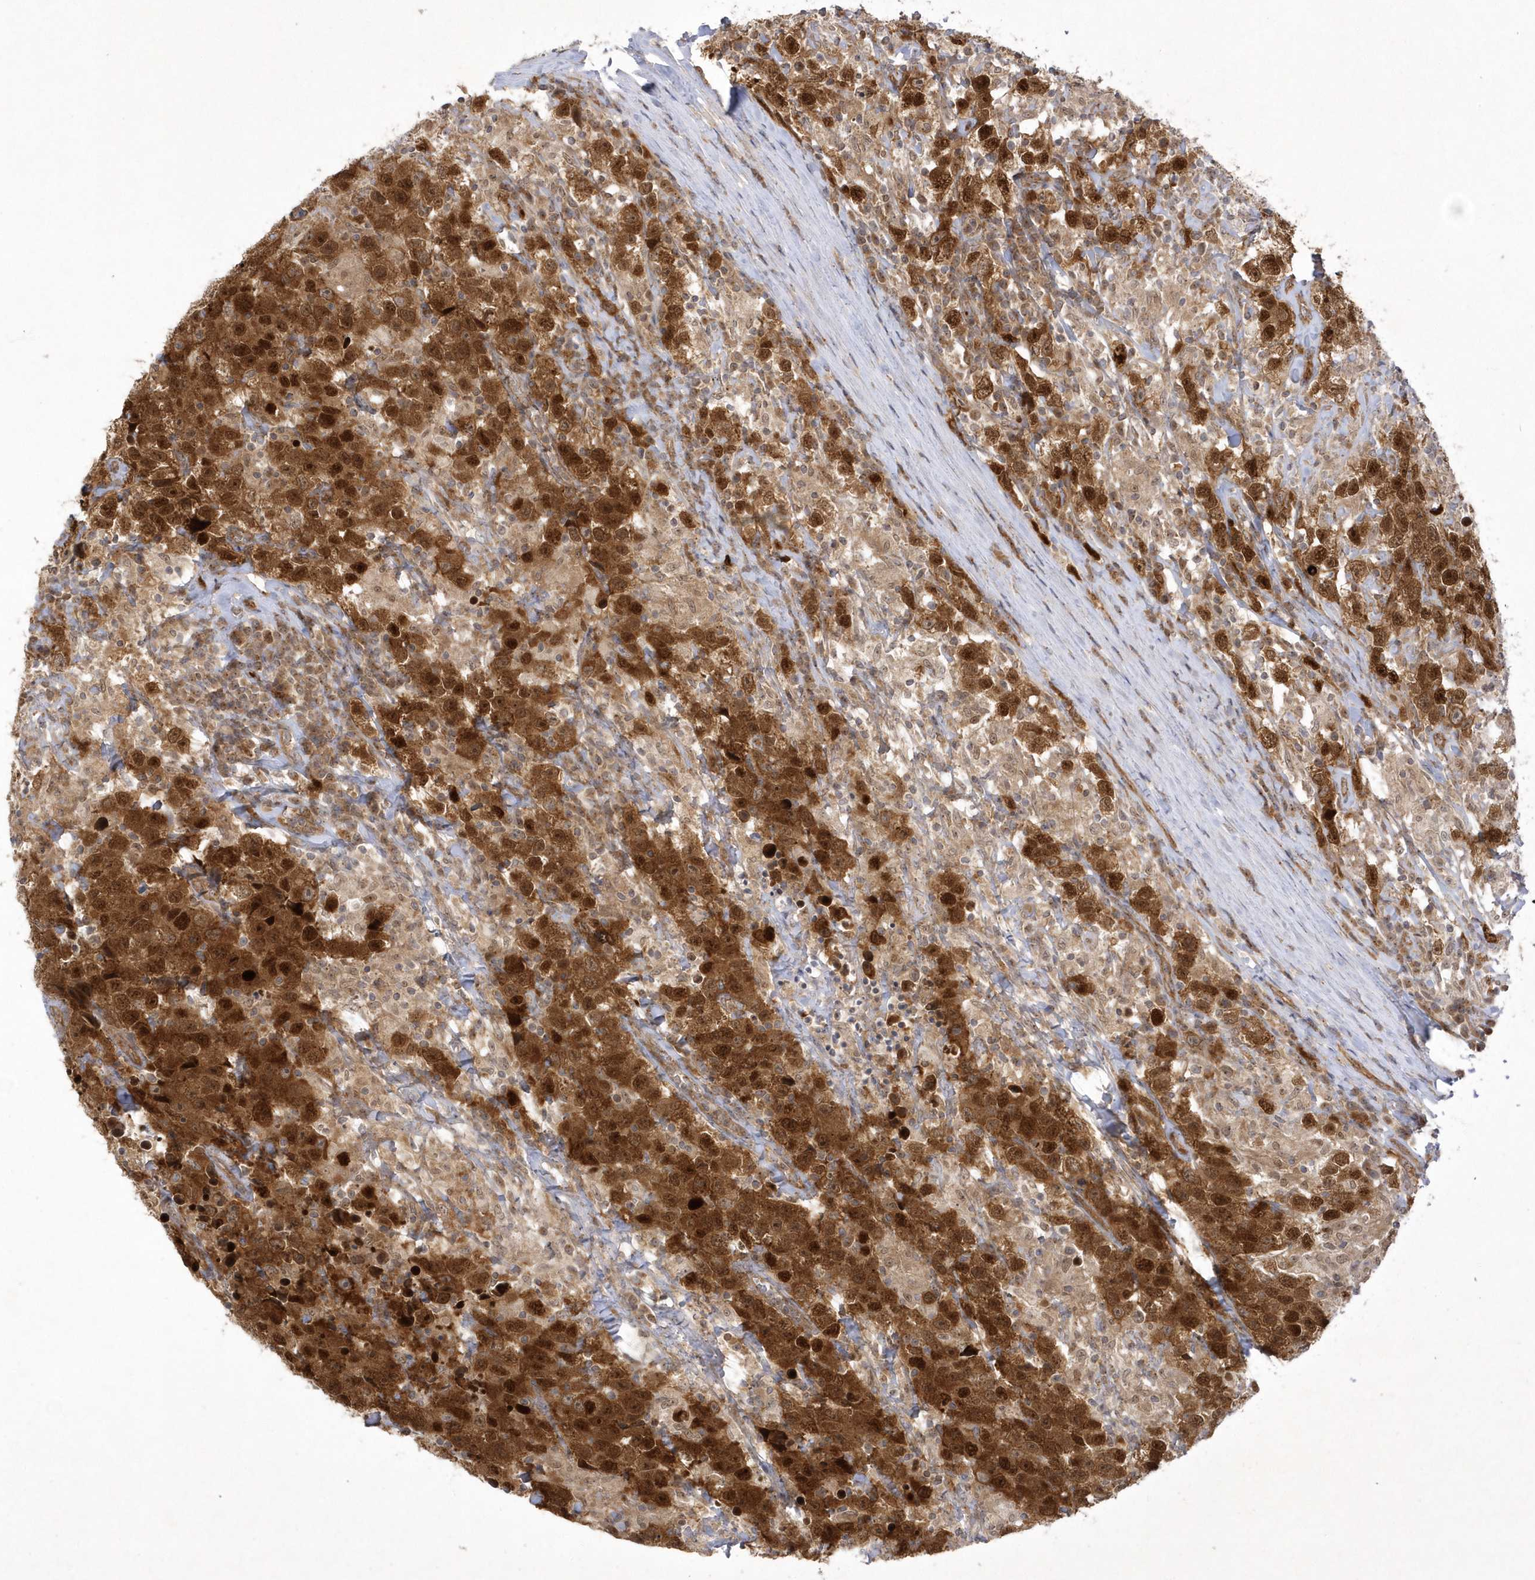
{"staining": {"intensity": "strong", "quantity": ">75%", "location": "cytoplasmic/membranous,nuclear"}, "tissue": "testis cancer", "cell_type": "Tumor cells", "image_type": "cancer", "snomed": [{"axis": "morphology", "description": "Seminoma, NOS"}, {"axis": "topography", "description": "Testis"}], "caption": "Testis seminoma stained for a protein (brown) exhibits strong cytoplasmic/membranous and nuclear positive expression in approximately >75% of tumor cells.", "gene": "NAF1", "patient": {"sex": "male", "age": 41}}